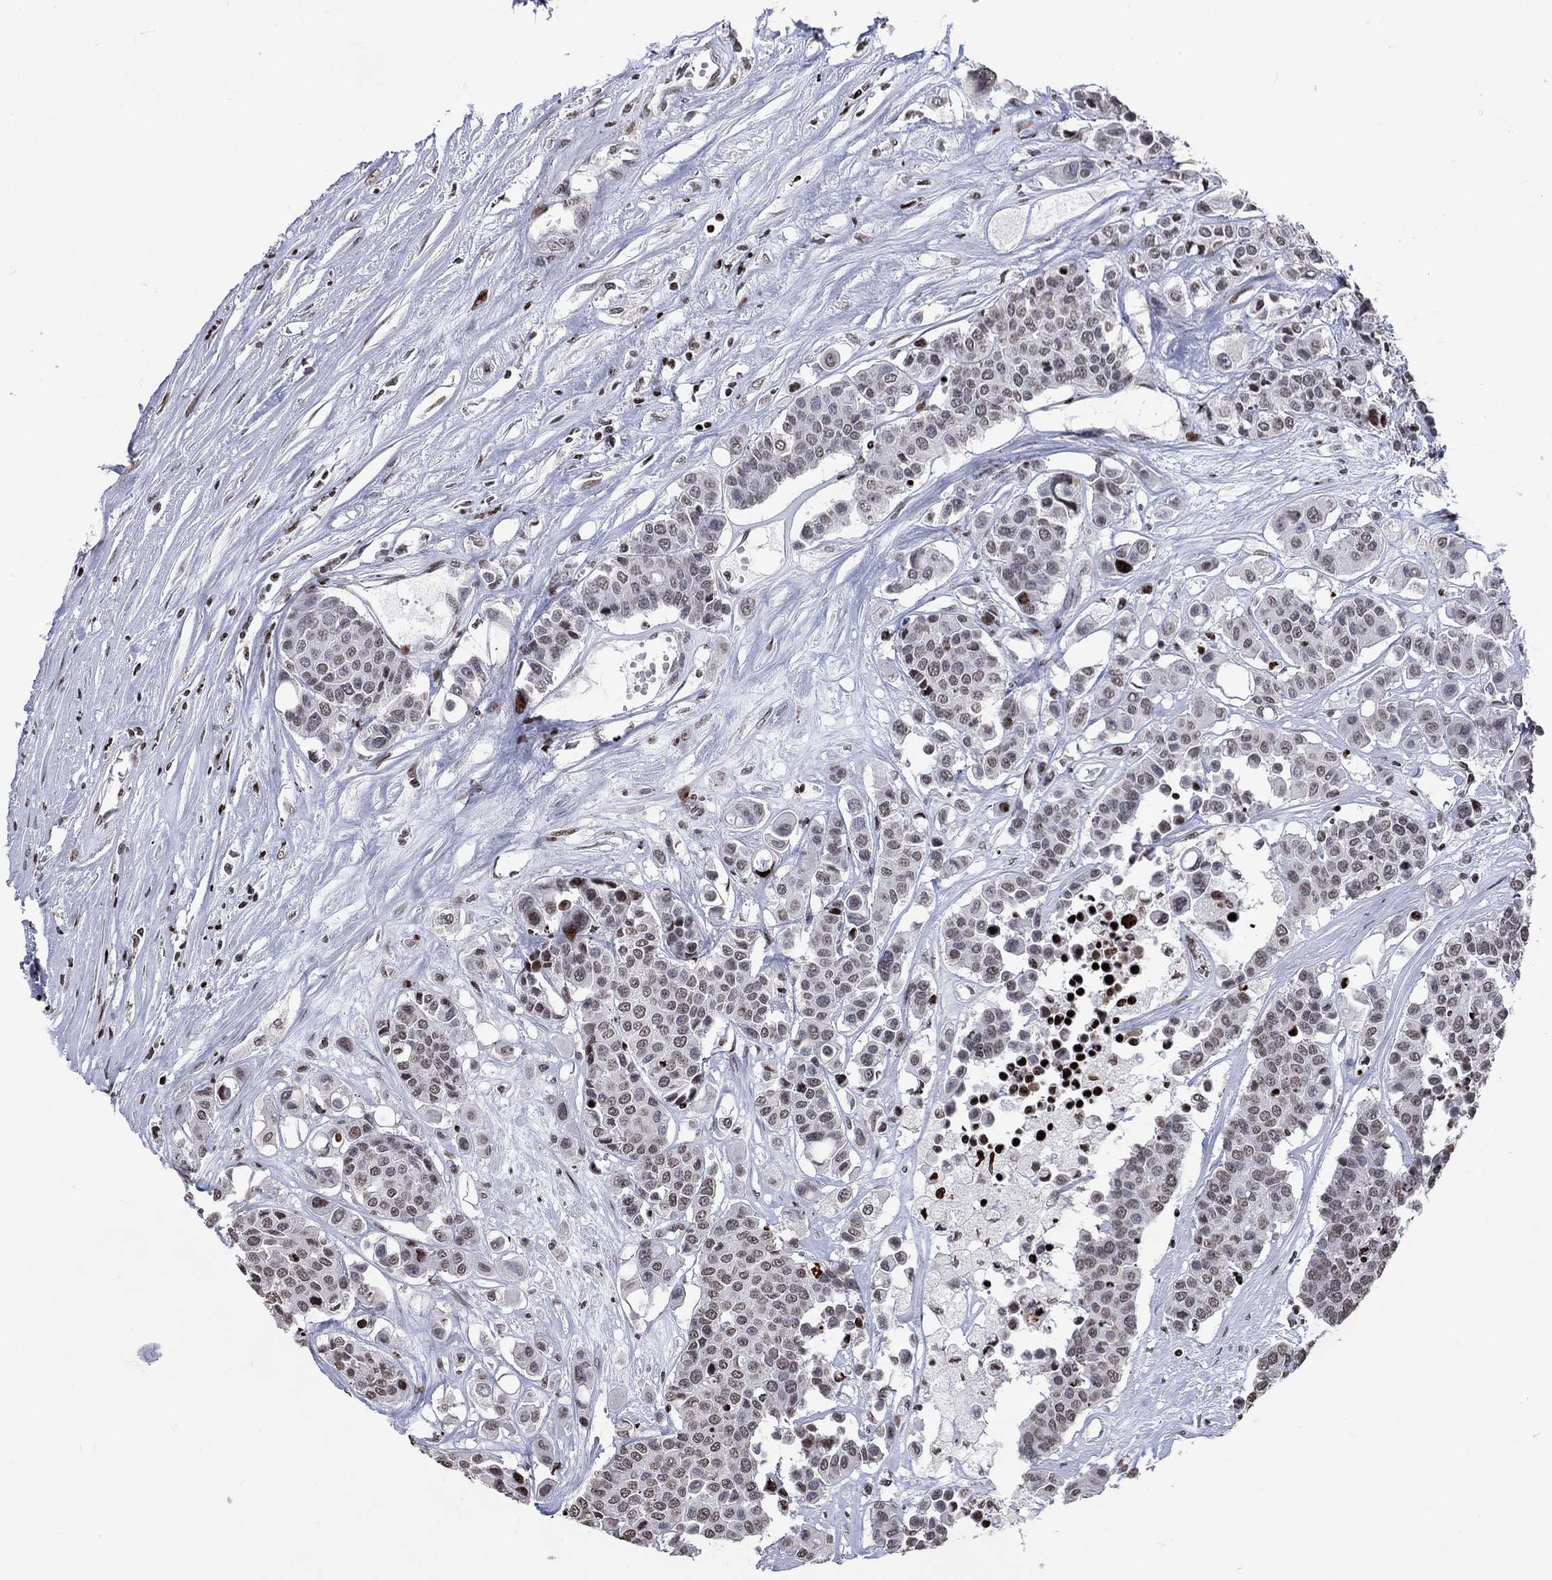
{"staining": {"intensity": "negative", "quantity": "none", "location": "none"}, "tissue": "carcinoid", "cell_type": "Tumor cells", "image_type": "cancer", "snomed": [{"axis": "morphology", "description": "Carcinoid, malignant, NOS"}, {"axis": "topography", "description": "Colon"}], "caption": "Tumor cells are negative for brown protein staining in malignant carcinoid.", "gene": "SRSF3", "patient": {"sex": "male", "age": 81}}